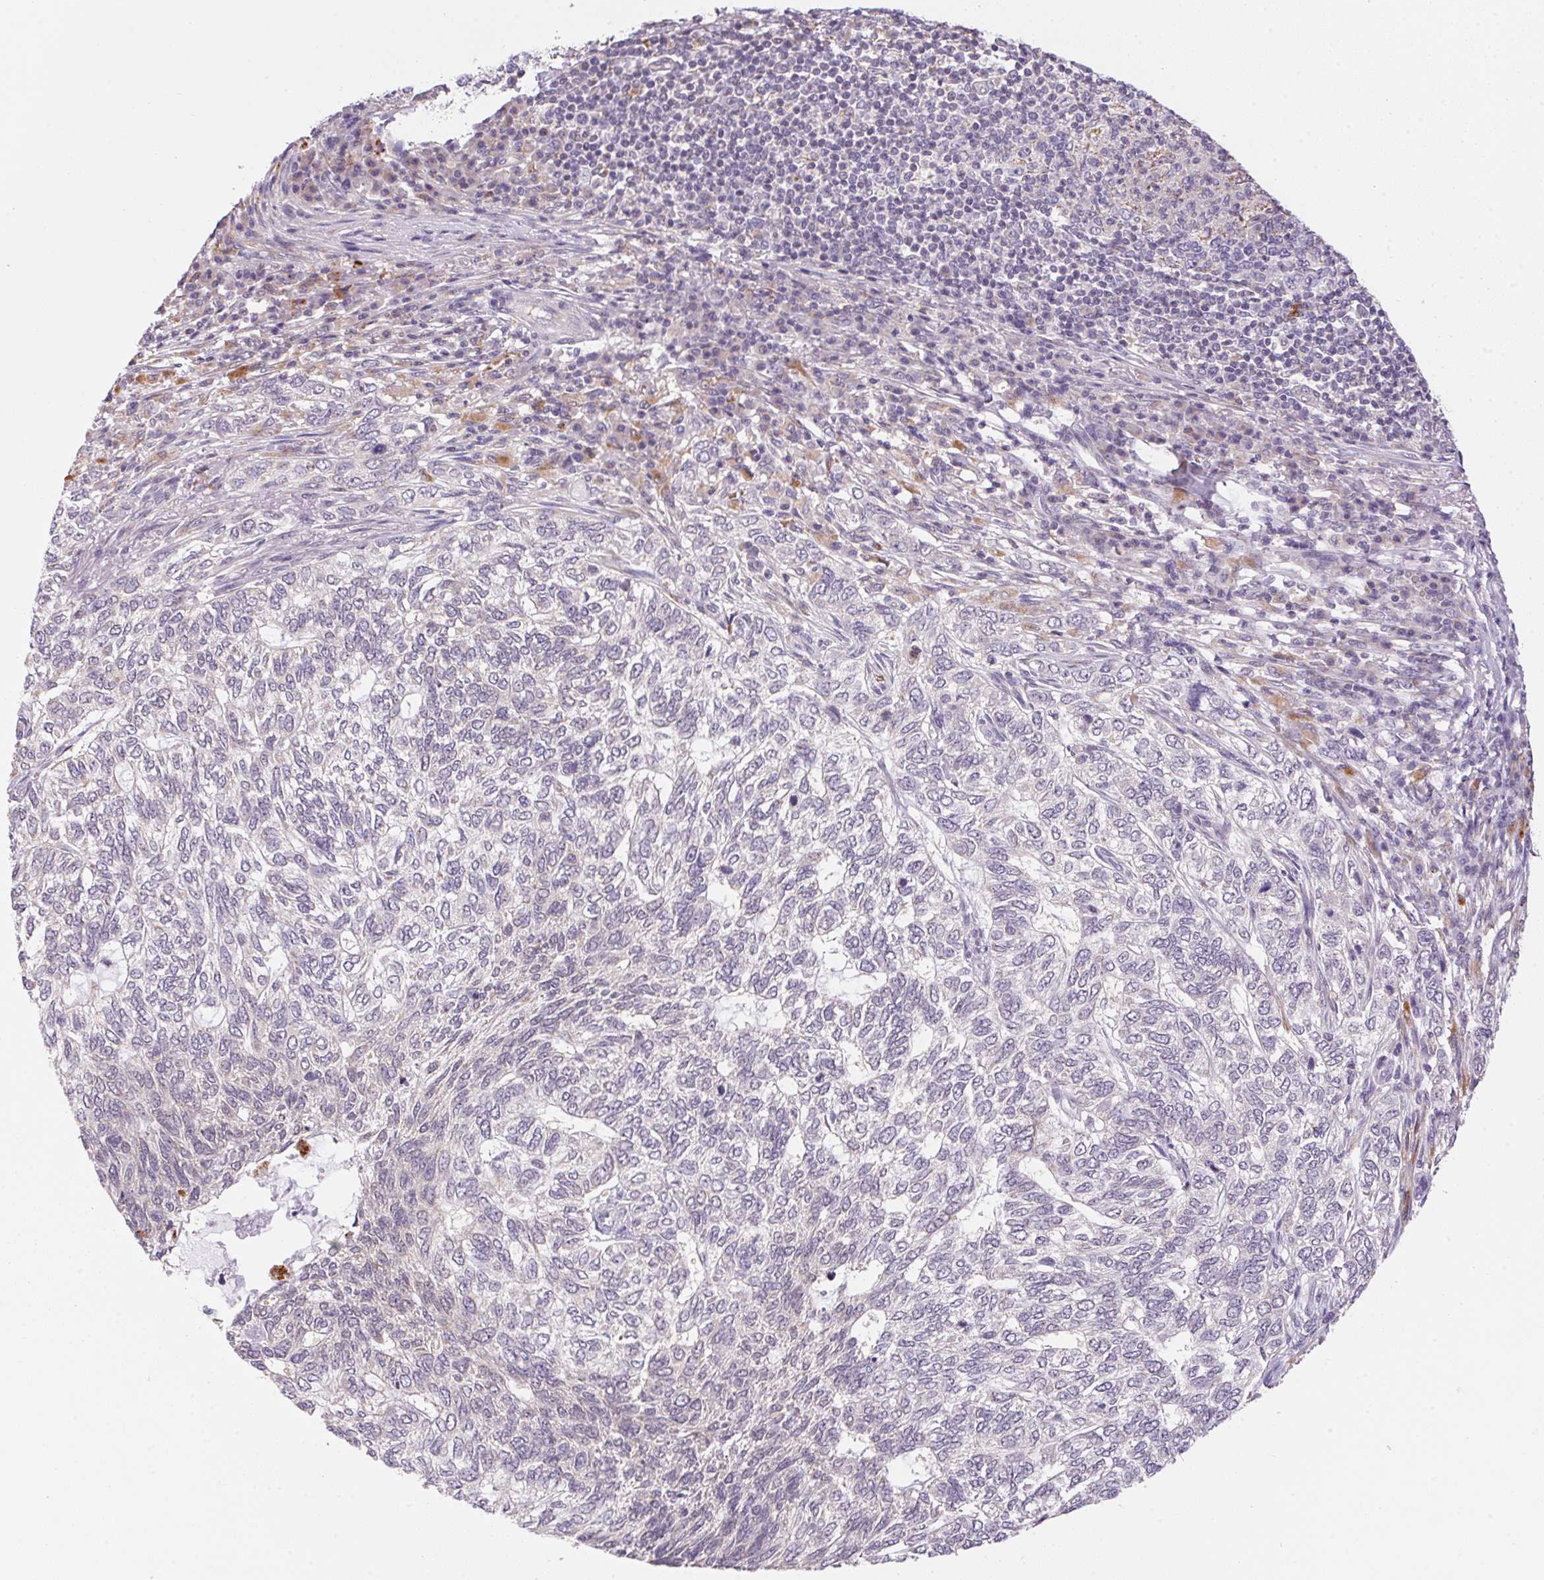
{"staining": {"intensity": "negative", "quantity": "none", "location": "none"}, "tissue": "skin cancer", "cell_type": "Tumor cells", "image_type": "cancer", "snomed": [{"axis": "morphology", "description": "Basal cell carcinoma"}, {"axis": "topography", "description": "Skin"}], "caption": "A histopathology image of human skin cancer (basal cell carcinoma) is negative for staining in tumor cells.", "gene": "ADH5", "patient": {"sex": "female", "age": 65}}